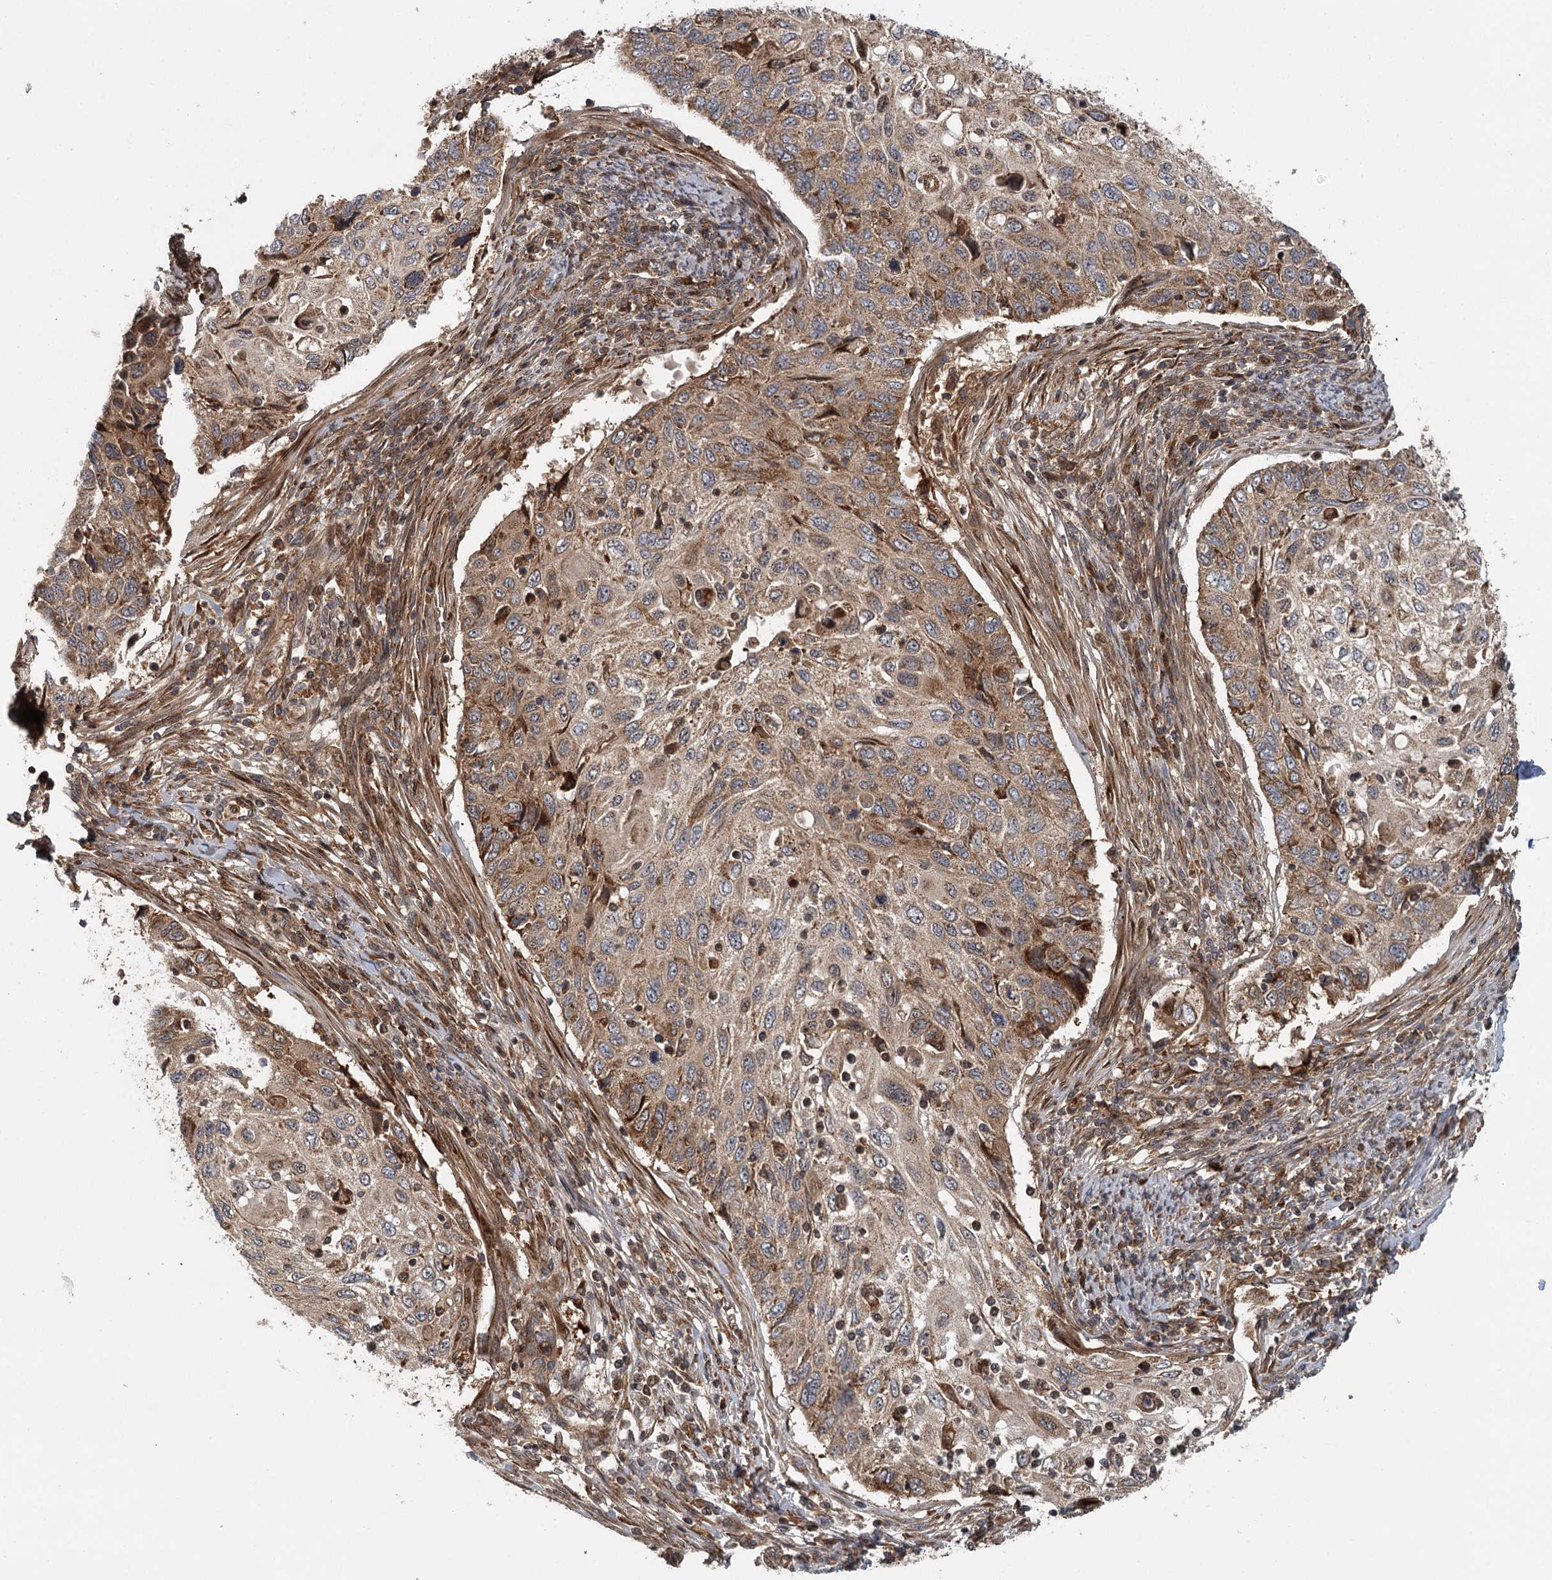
{"staining": {"intensity": "moderate", "quantity": ">75%", "location": "cytoplasmic/membranous"}, "tissue": "cervical cancer", "cell_type": "Tumor cells", "image_type": "cancer", "snomed": [{"axis": "morphology", "description": "Squamous cell carcinoma, NOS"}, {"axis": "topography", "description": "Cervix"}], "caption": "The immunohistochemical stain highlights moderate cytoplasmic/membranous staining in tumor cells of cervical cancer (squamous cell carcinoma) tissue.", "gene": "RNF111", "patient": {"sex": "female", "age": 70}}